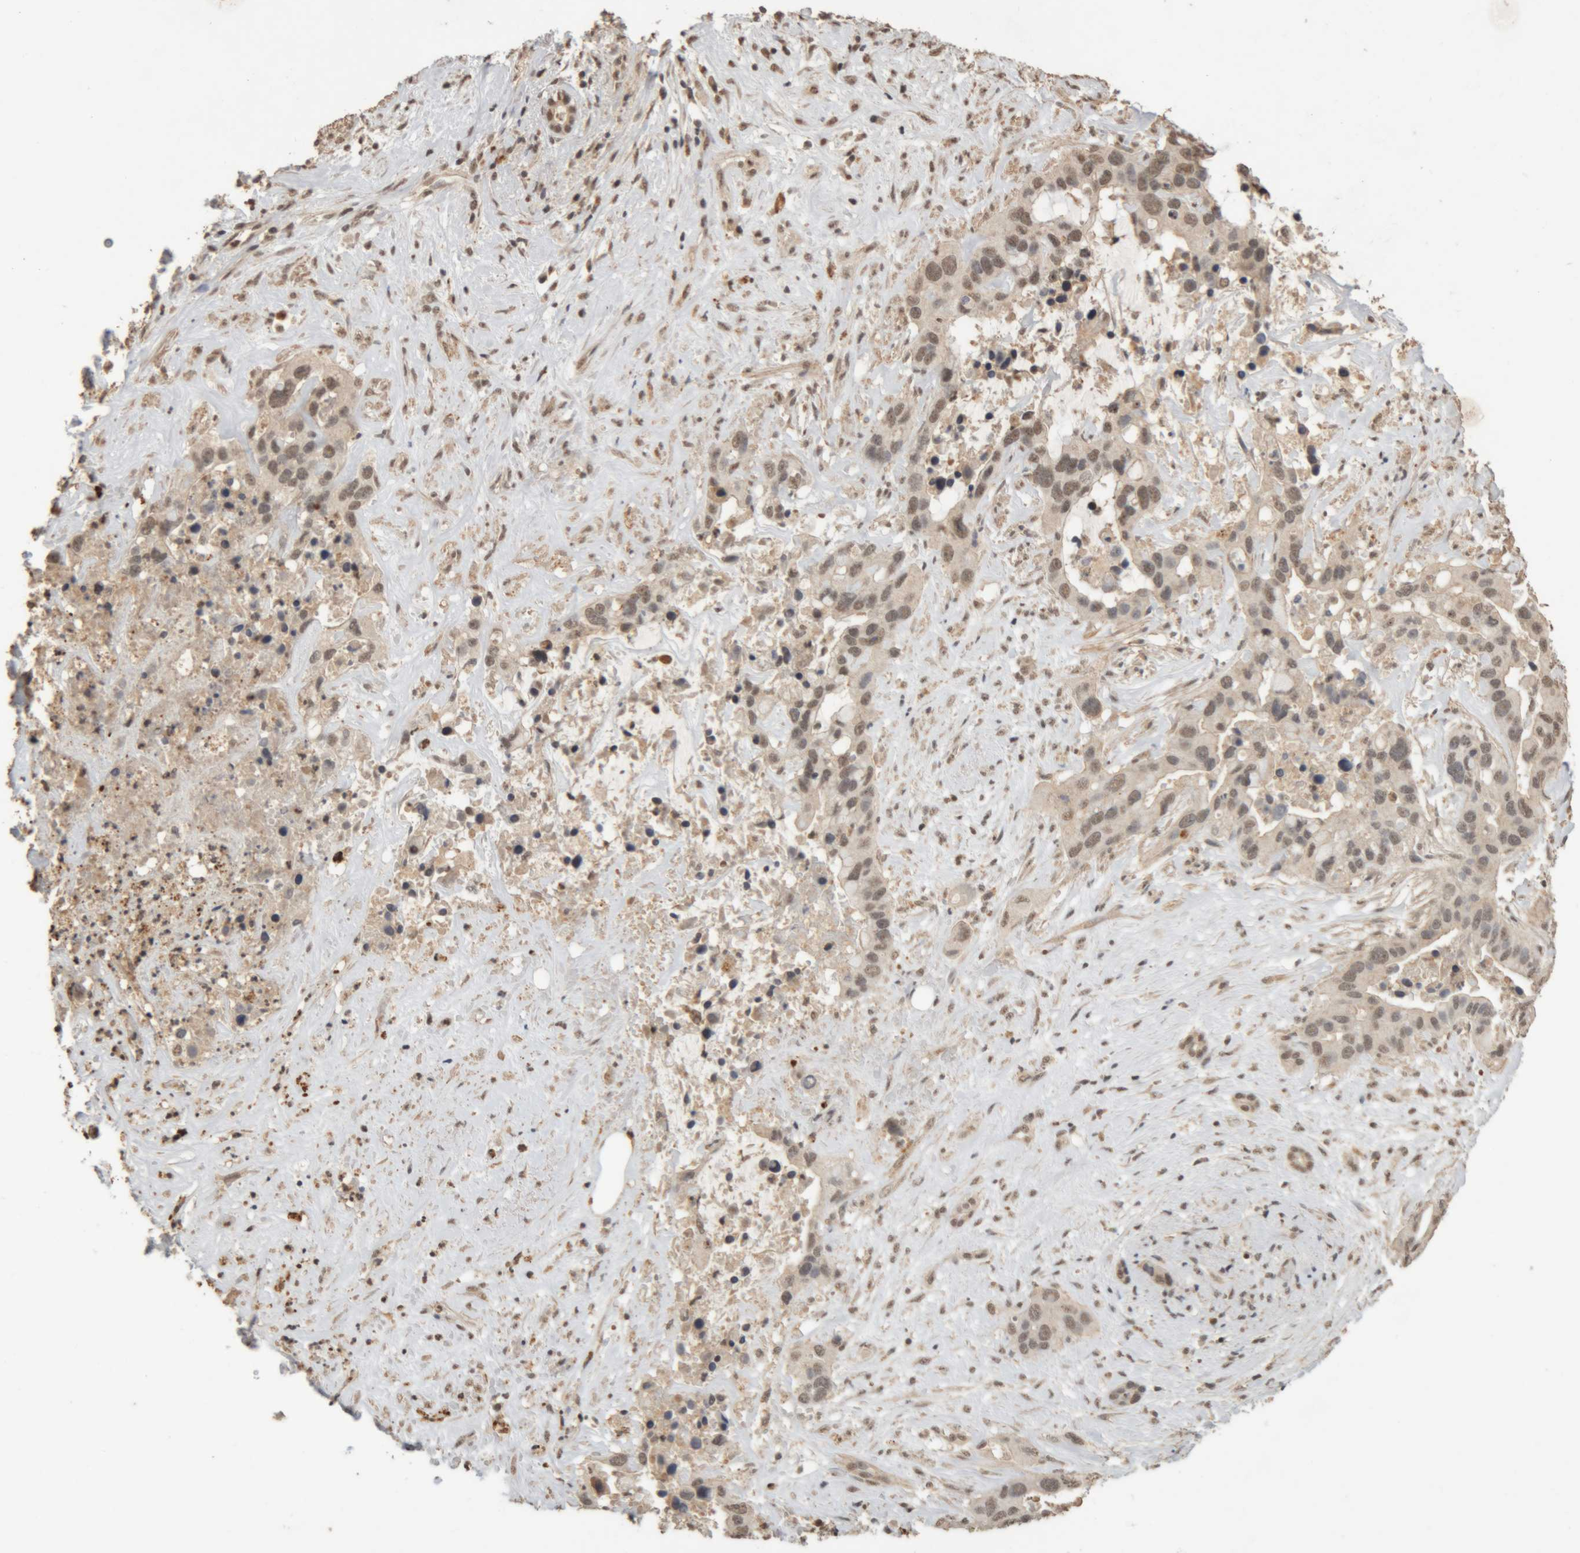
{"staining": {"intensity": "weak", "quantity": "25%-75%", "location": "nuclear"}, "tissue": "liver cancer", "cell_type": "Tumor cells", "image_type": "cancer", "snomed": [{"axis": "morphology", "description": "Cholangiocarcinoma"}, {"axis": "topography", "description": "Liver"}], "caption": "A brown stain labels weak nuclear expression of a protein in liver cancer tumor cells.", "gene": "KEAP1", "patient": {"sex": "female", "age": 65}}